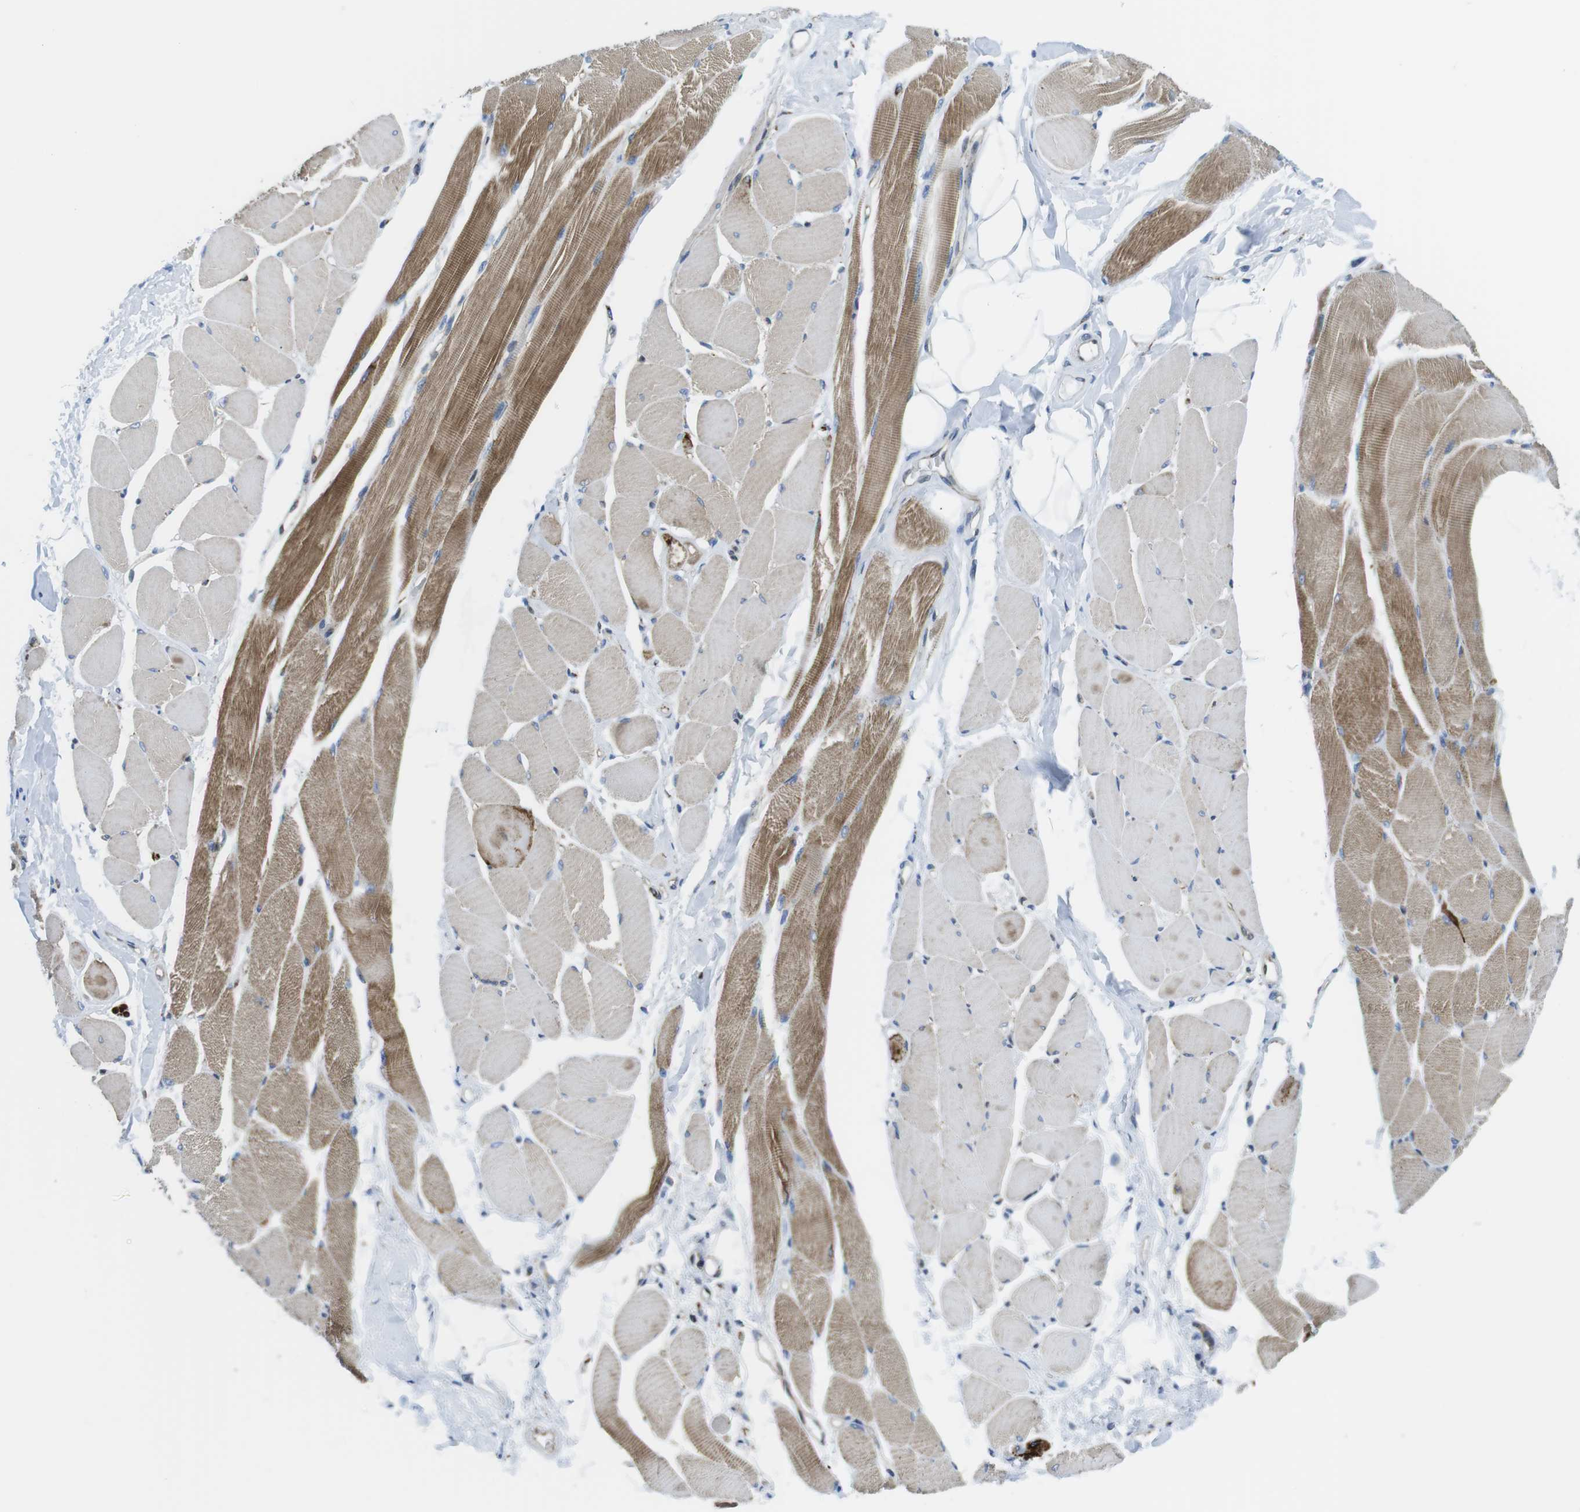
{"staining": {"intensity": "moderate", "quantity": "25%-75%", "location": "cytoplasmic/membranous"}, "tissue": "skeletal muscle", "cell_type": "Myocytes", "image_type": "normal", "snomed": [{"axis": "morphology", "description": "Normal tissue, NOS"}, {"axis": "topography", "description": "Skeletal muscle"}, {"axis": "topography", "description": "Peripheral nerve tissue"}], "caption": "Immunohistochemical staining of normal skeletal muscle displays medium levels of moderate cytoplasmic/membranous expression in about 25%-75% of myocytes.", "gene": "KCNE3", "patient": {"sex": "female", "age": 84}}